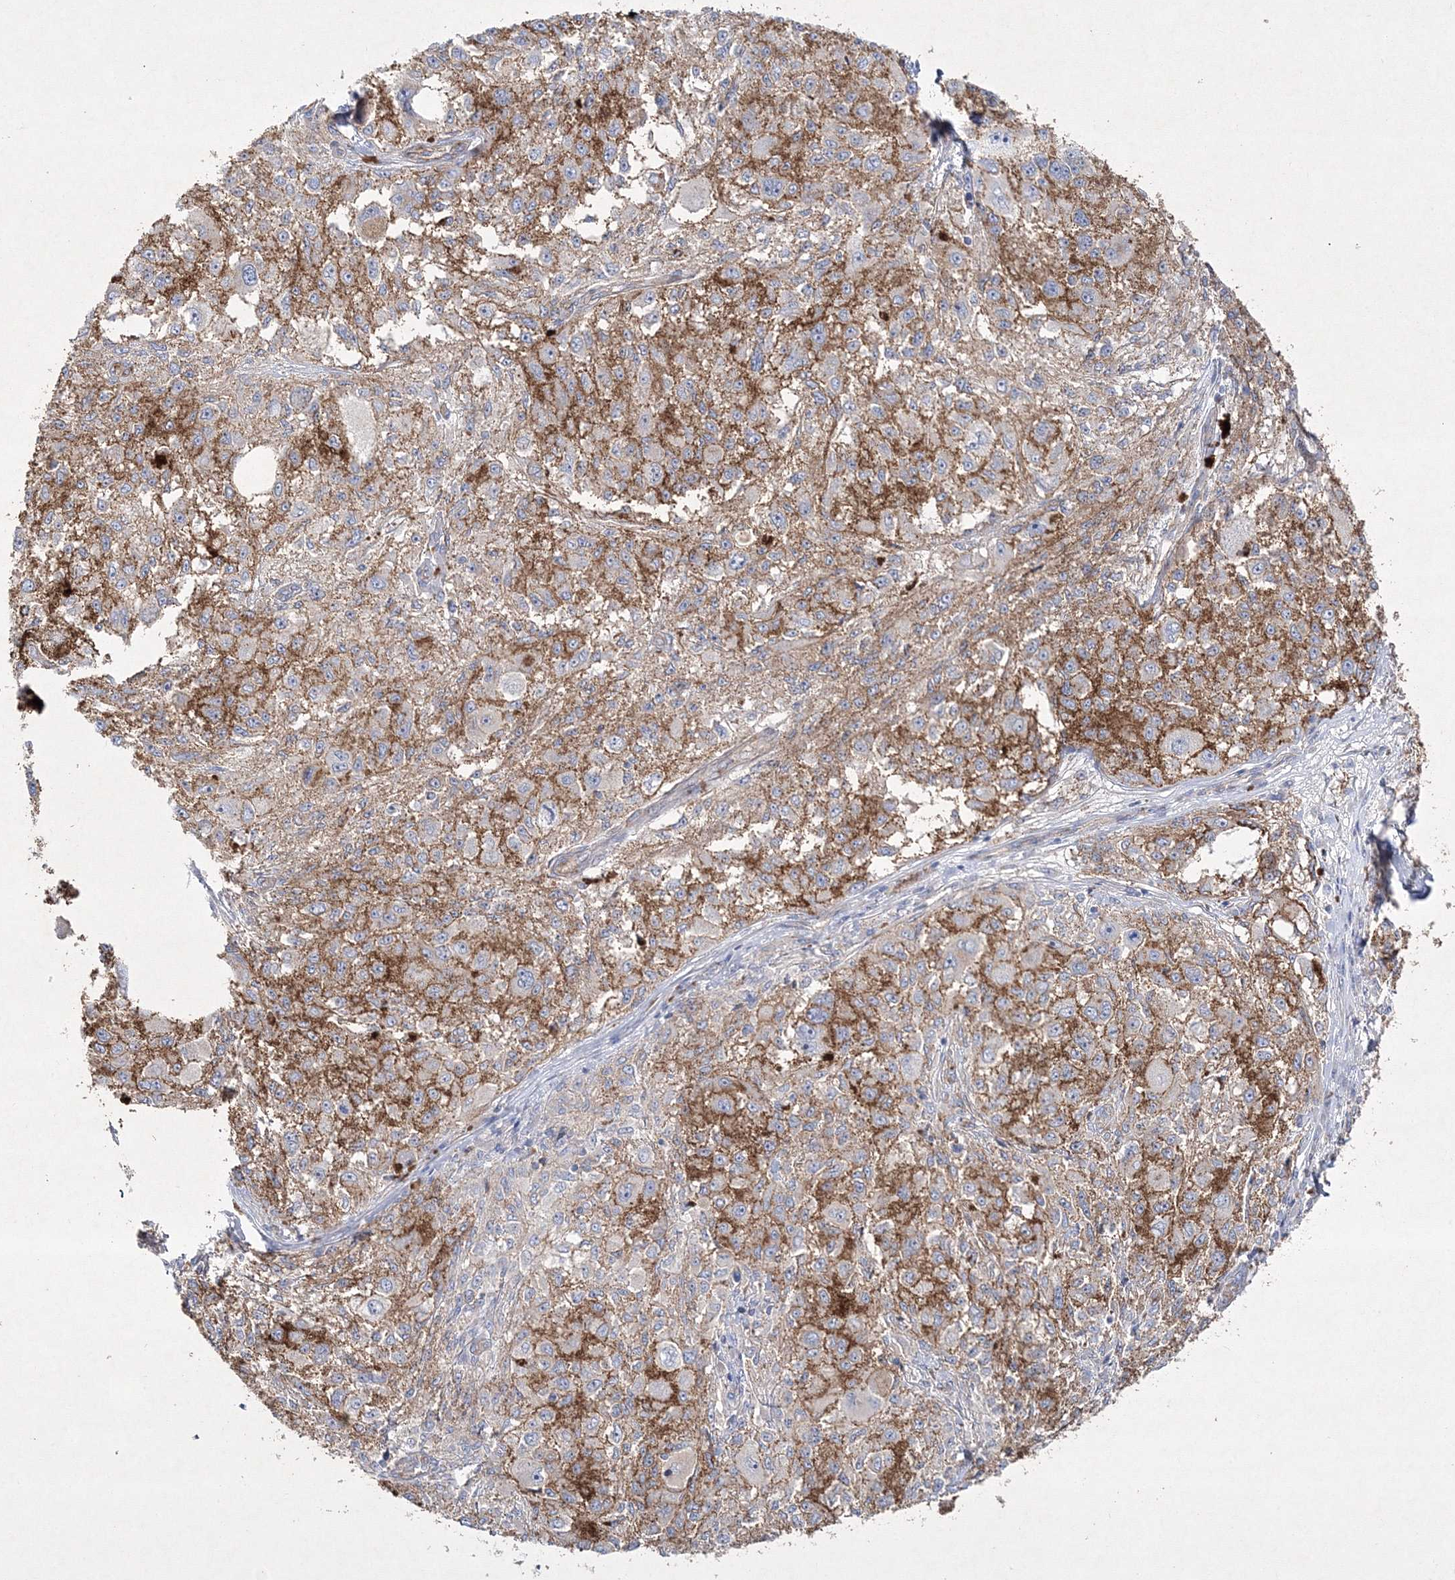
{"staining": {"intensity": "moderate", "quantity": ">75%", "location": "cytoplasmic/membranous"}, "tissue": "melanoma", "cell_type": "Tumor cells", "image_type": "cancer", "snomed": [{"axis": "morphology", "description": "Necrosis, NOS"}, {"axis": "morphology", "description": "Malignant melanoma, NOS"}, {"axis": "topography", "description": "Skin"}], "caption": "Melanoma stained for a protein (brown) demonstrates moderate cytoplasmic/membranous positive expression in about >75% of tumor cells.", "gene": "NAA40", "patient": {"sex": "female", "age": 87}}